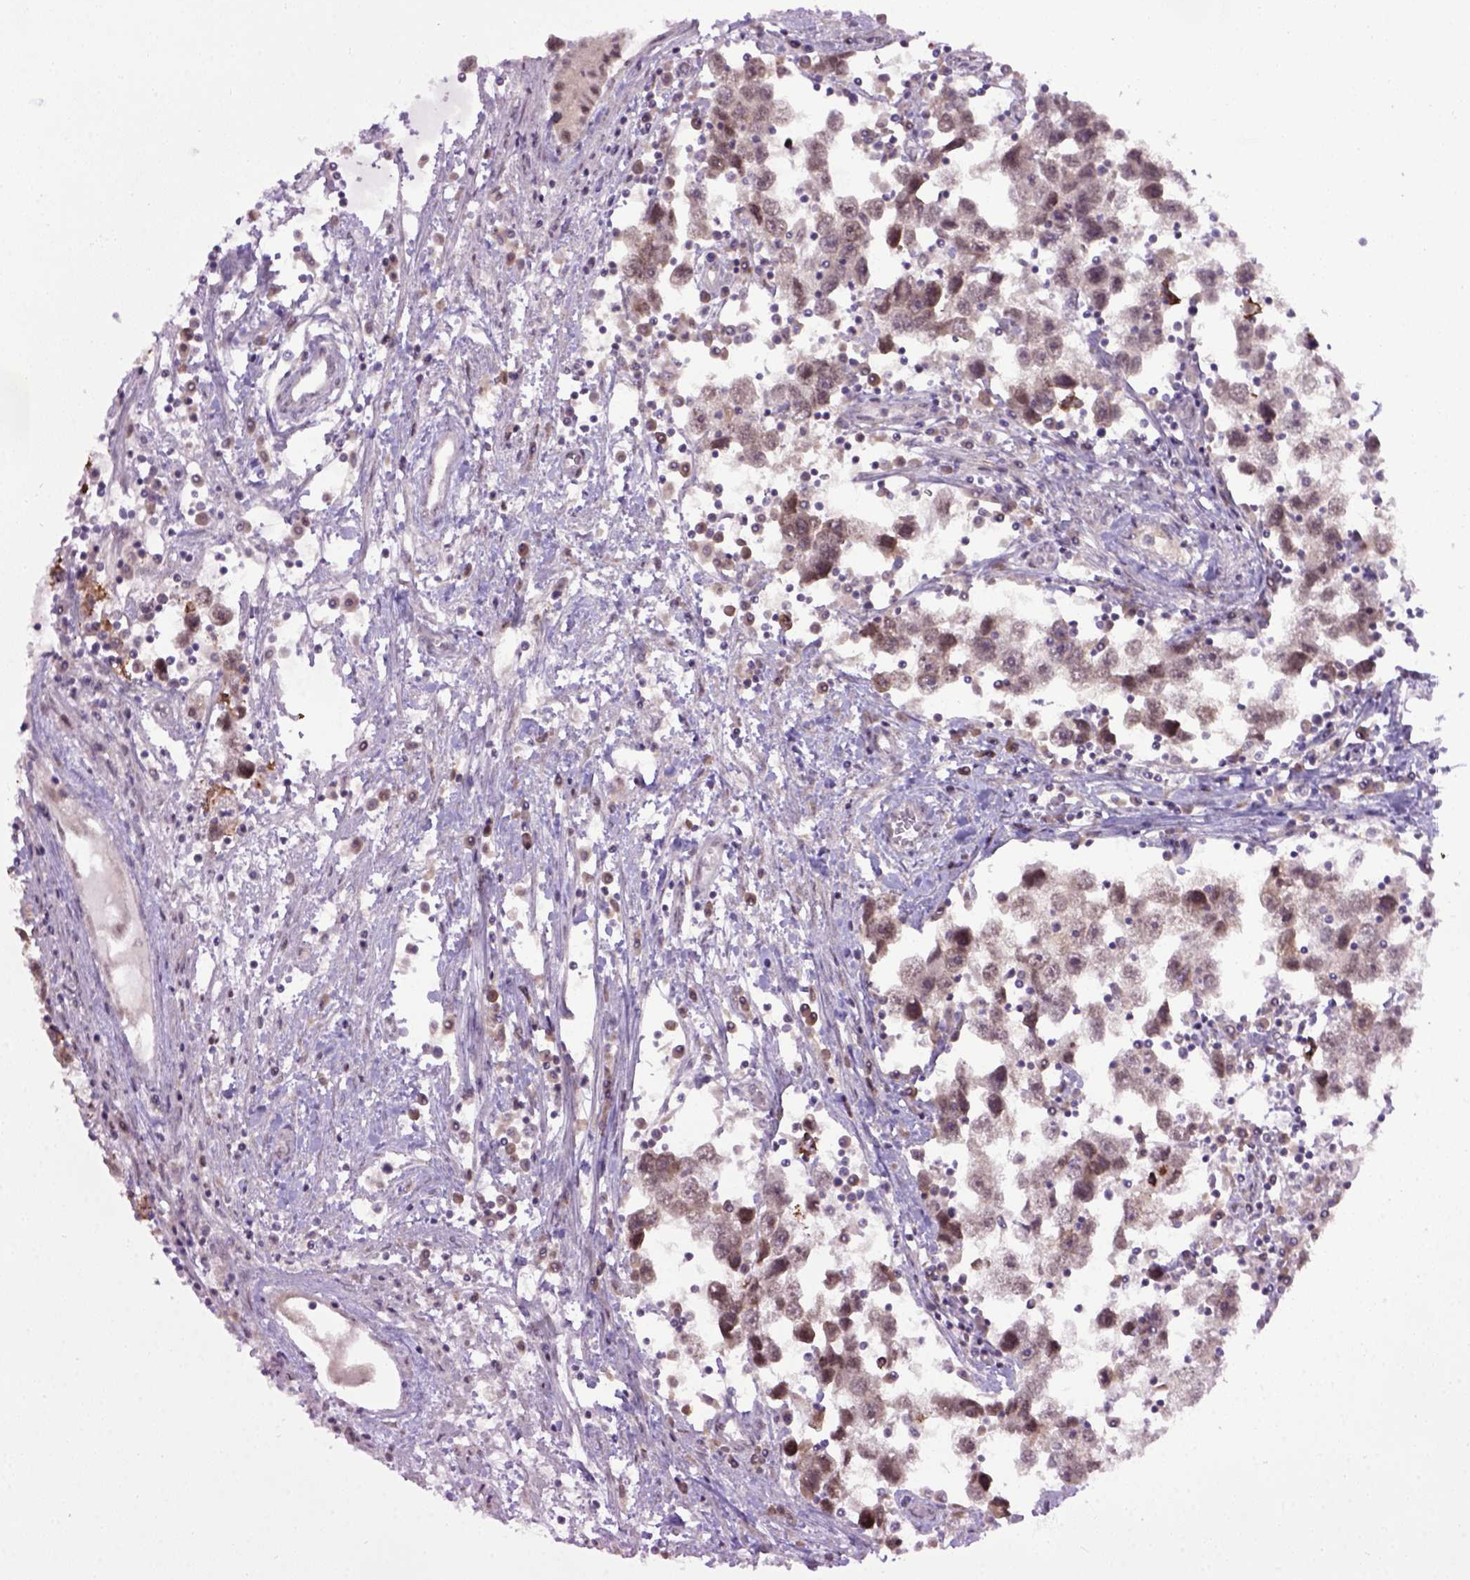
{"staining": {"intensity": "negative", "quantity": "none", "location": "none"}, "tissue": "testis cancer", "cell_type": "Tumor cells", "image_type": "cancer", "snomed": [{"axis": "morphology", "description": "Seminoma, NOS"}, {"axis": "topography", "description": "Testis"}], "caption": "This is an IHC histopathology image of human testis cancer. There is no expression in tumor cells.", "gene": "RAB43", "patient": {"sex": "male", "age": 30}}